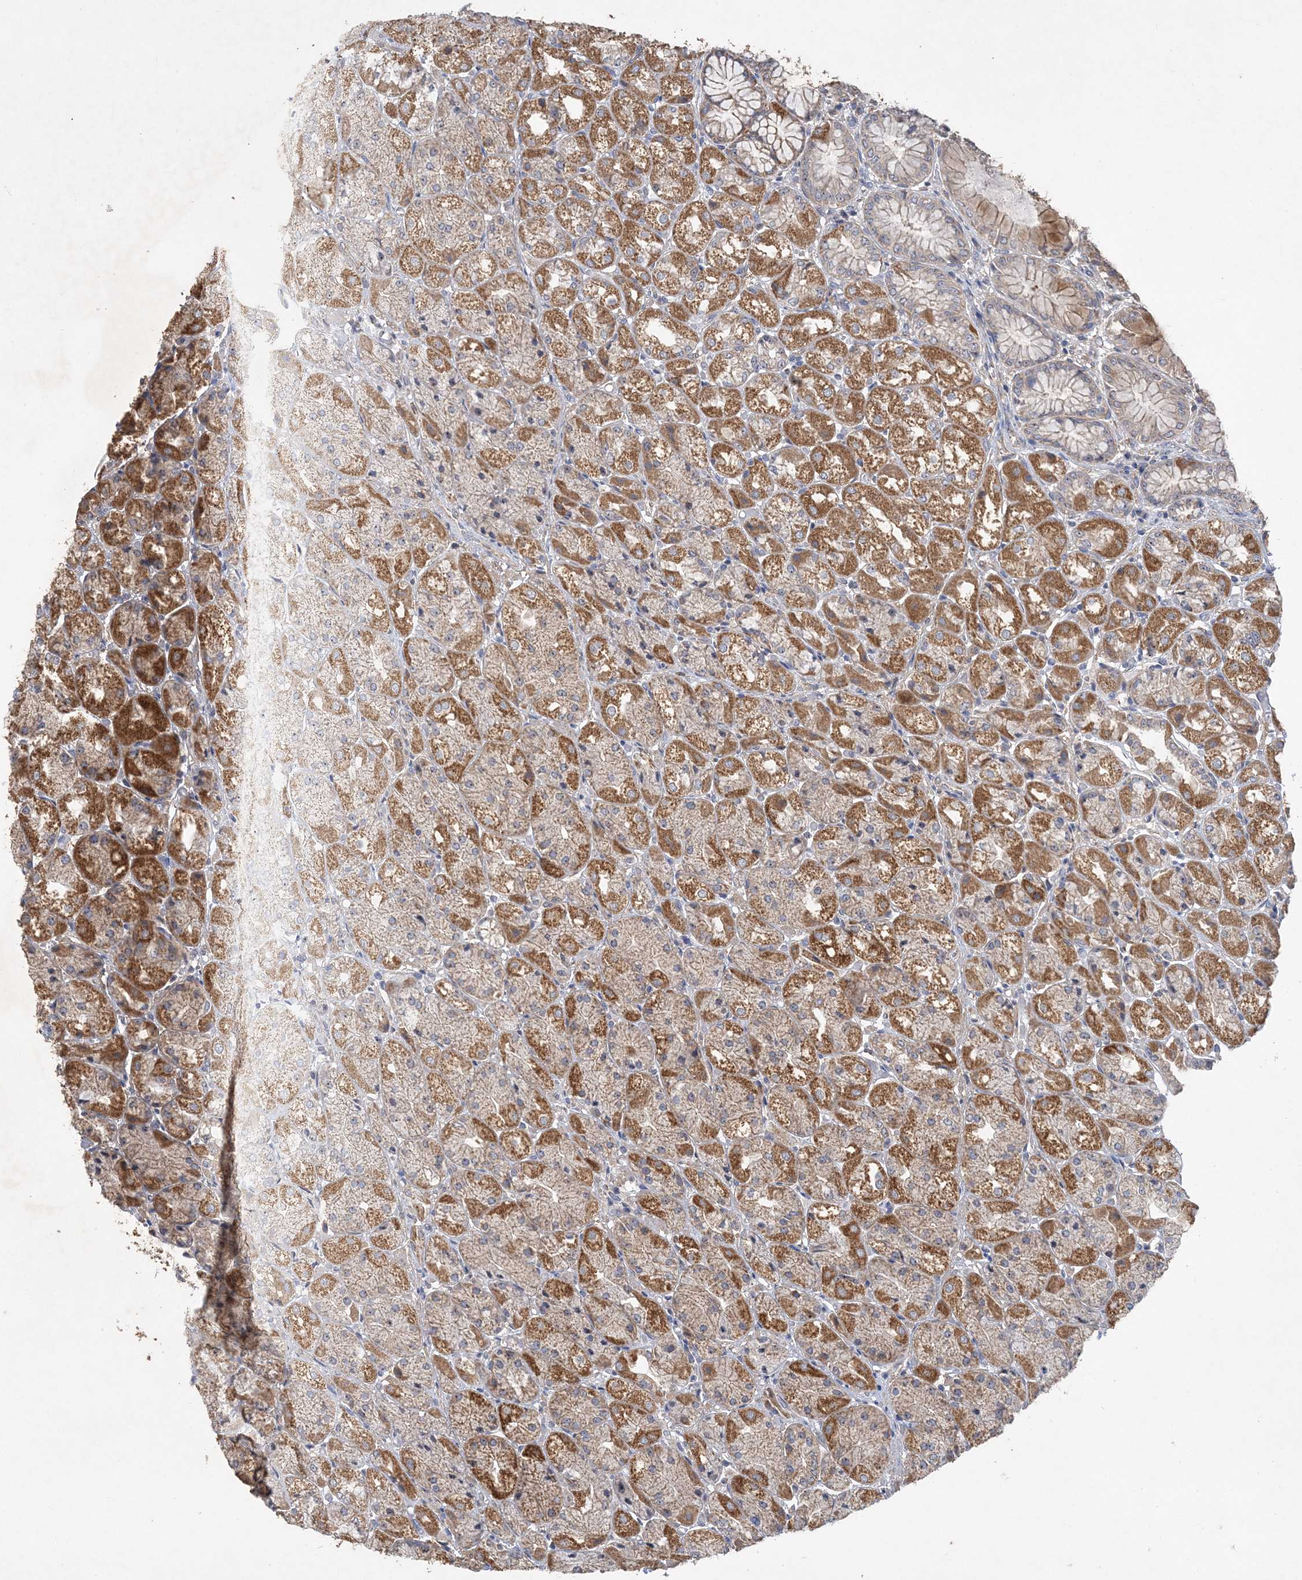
{"staining": {"intensity": "strong", "quantity": ">75%", "location": "cytoplasmic/membranous"}, "tissue": "stomach", "cell_type": "Glandular cells", "image_type": "normal", "snomed": [{"axis": "morphology", "description": "Normal tissue, NOS"}, {"axis": "topography", "description": "Stomach, upper"}], "caption": "Stomach stained with DAB IHC displays high levels of strong cytoplasmic/membranous positivity in approximately >75% of glandular cells.", "gene": "FEZ2", "patient": {"sex": "male", "age": 72}}